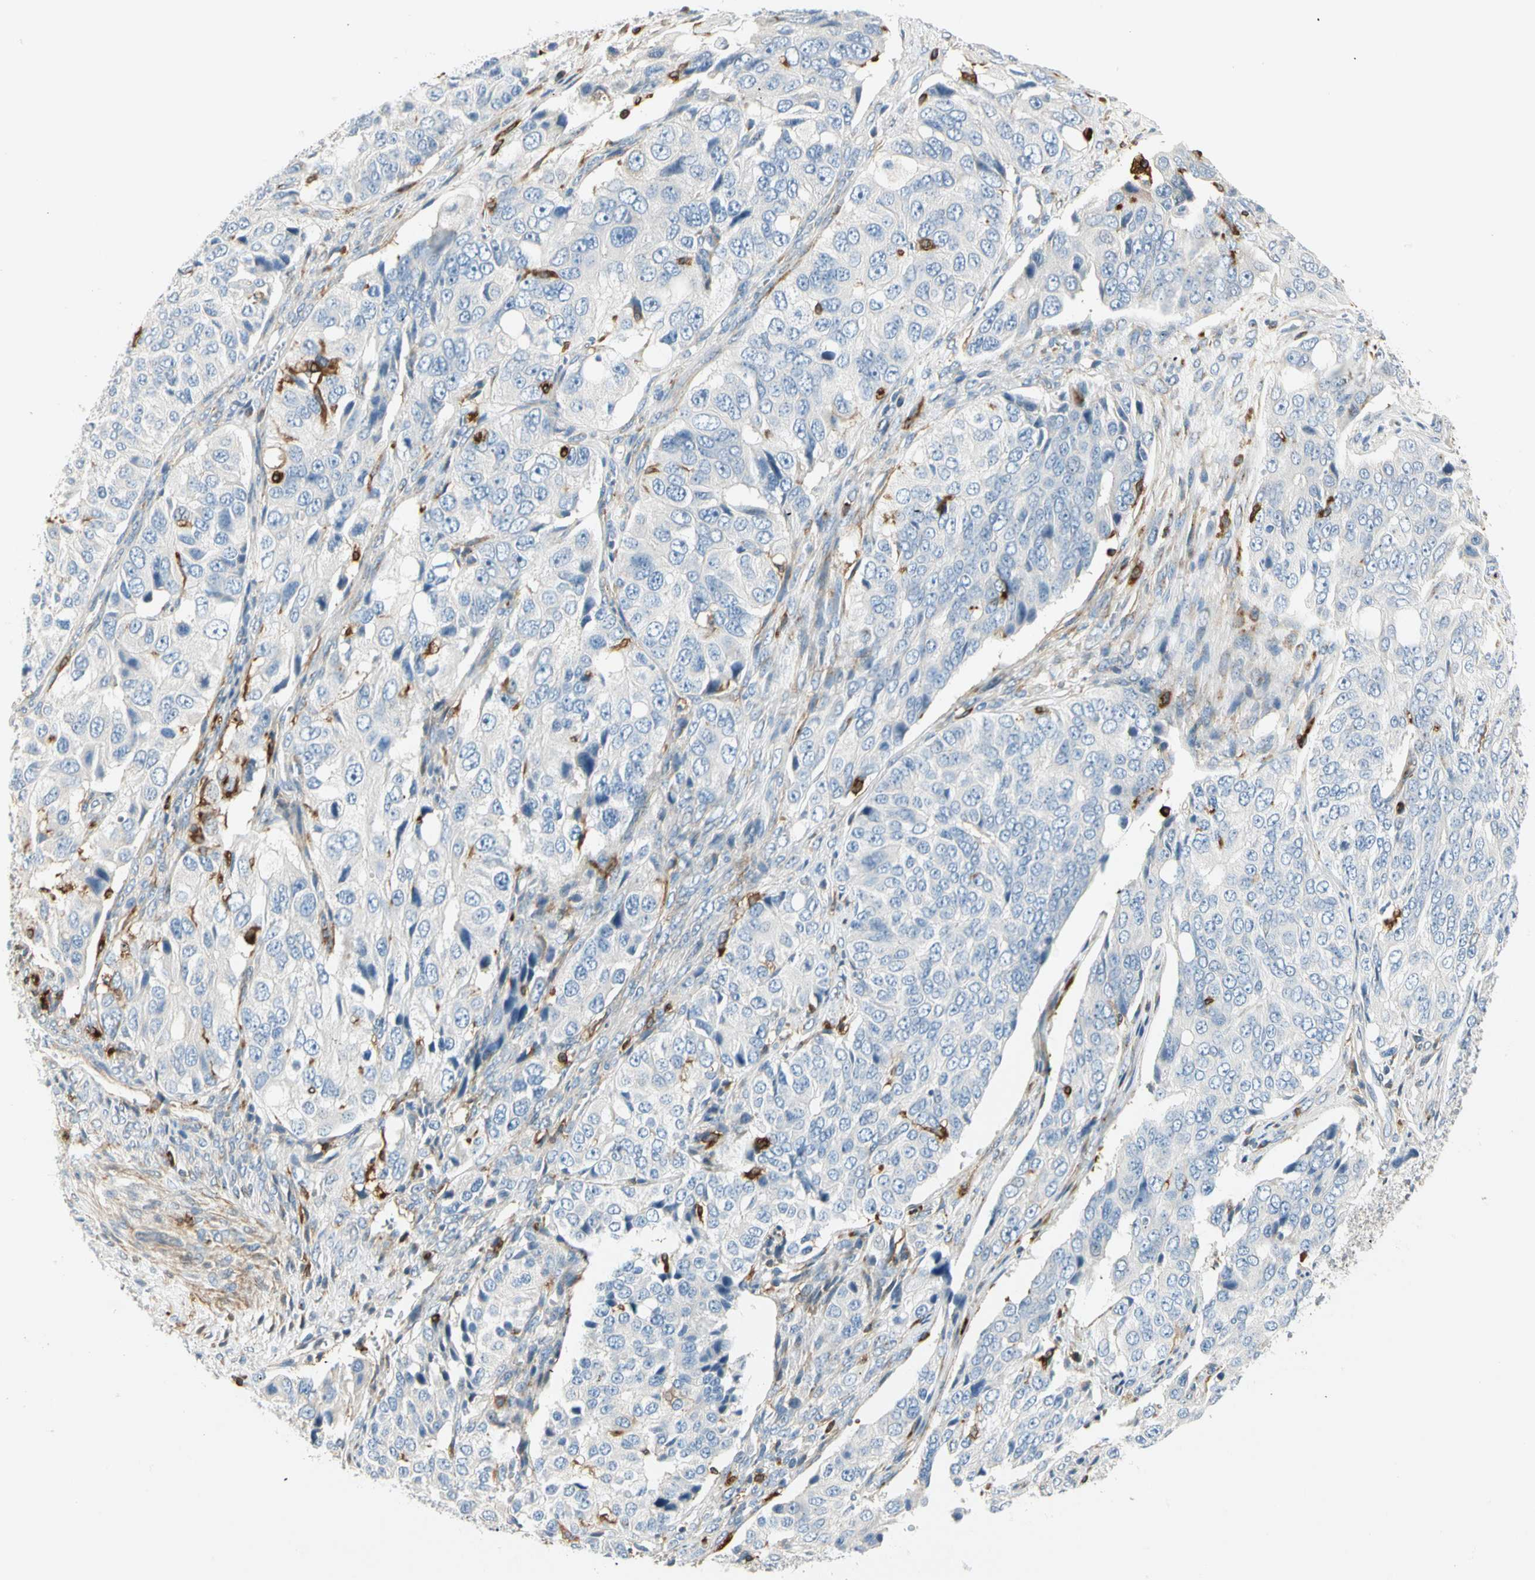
{"staining": {"intensity": "negative", "quantity": "none", "location": "none"}, "tissue": "ovarian cancer", "cell_type": "Tumor cells", "image_type": "cancer", "snomed": [{"axis": "morphology", "description": "Carcinoma, endometroid"}, {"axis": "topography", "description": "Ovary"}], "caption": "Micrograph shows no significant protein positivity in tumor cells of ovarian cancer (endometroid carcinoma).", "gene": "FMNL1", "patient": {"sex": "female", "age": 51}}